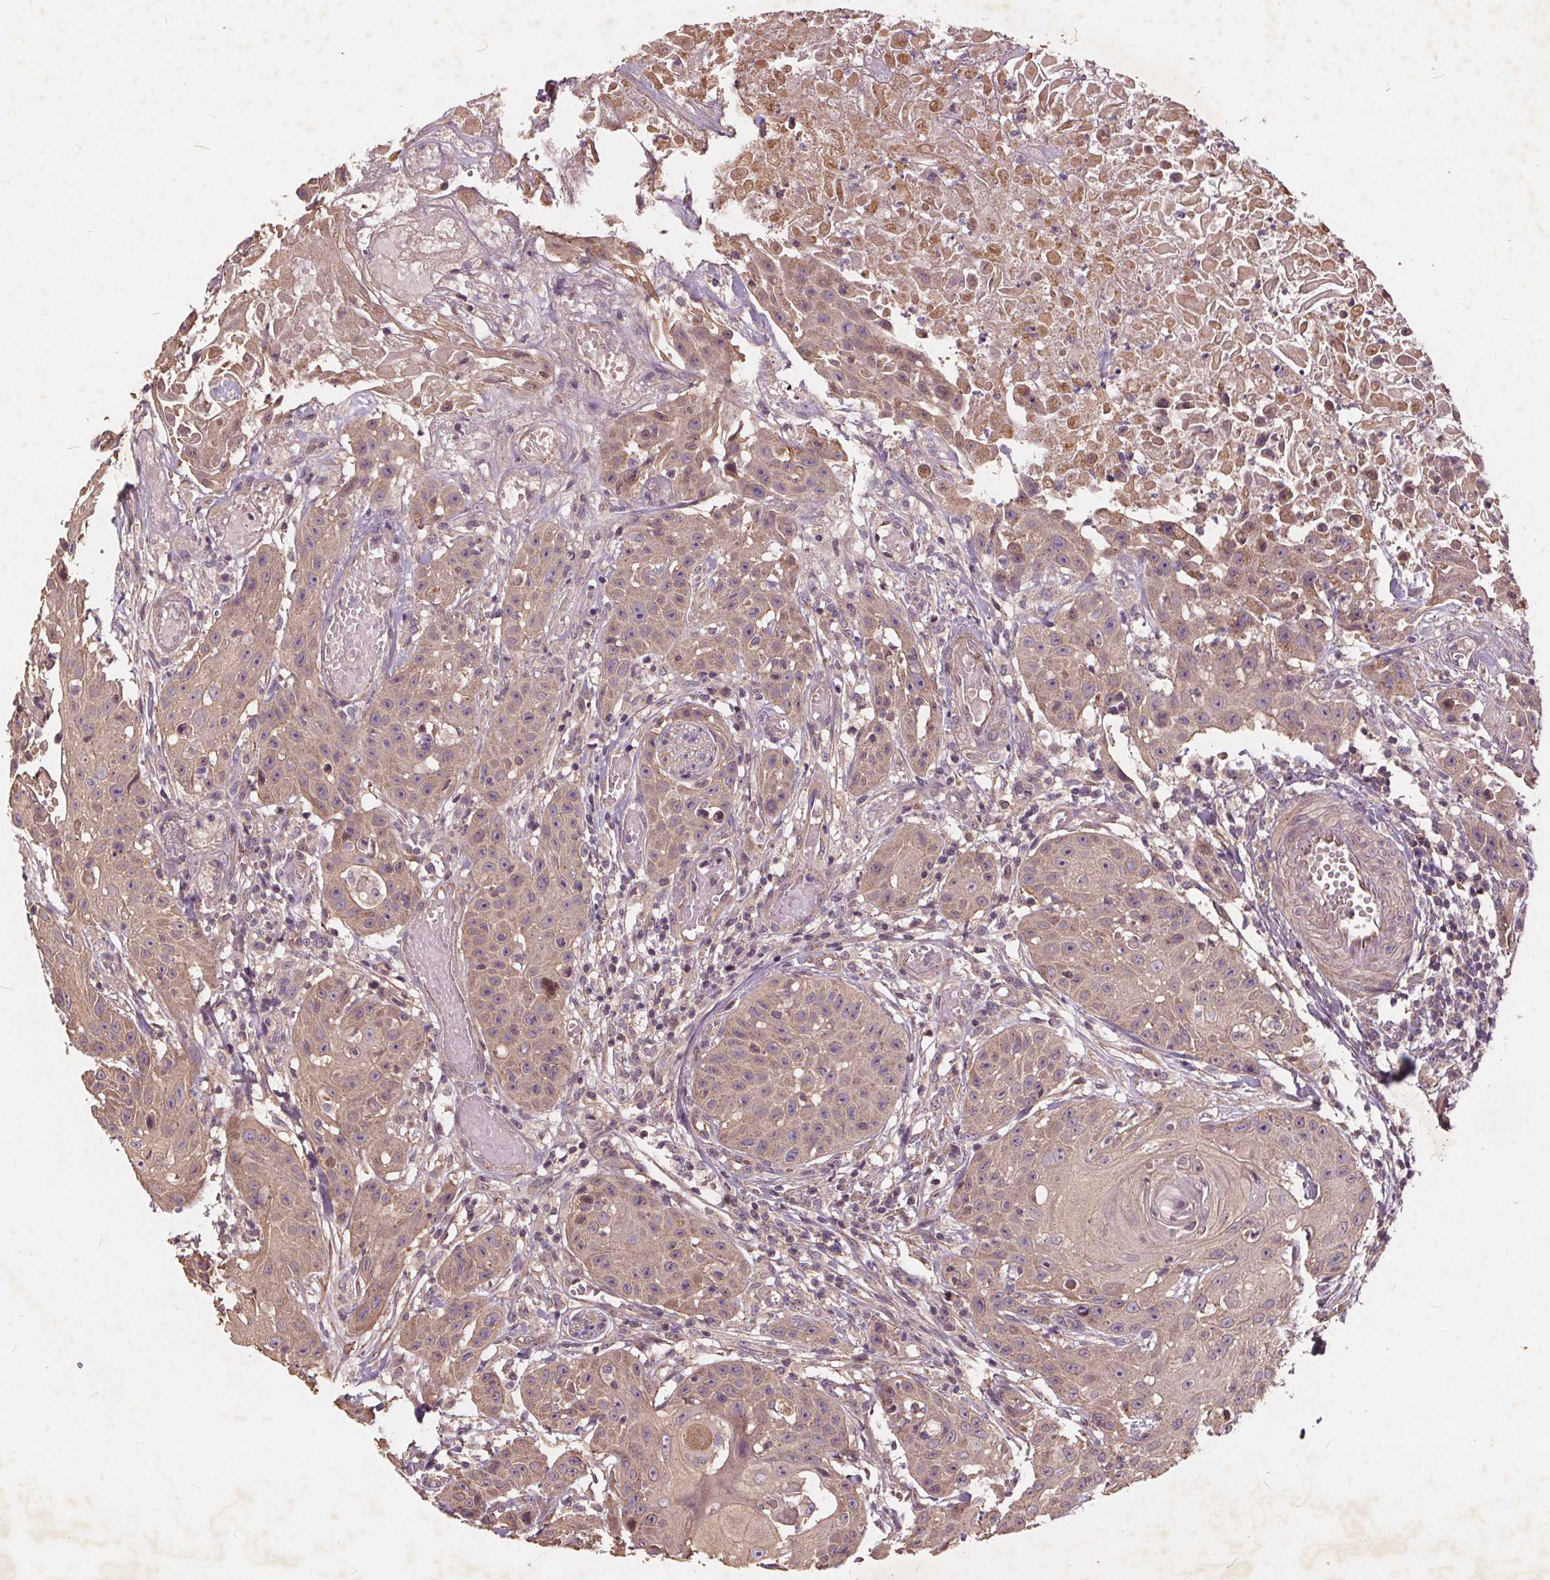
{"staining": {"intensity": "weak", "quantity": "25%-75%", "location": "cytoplasmic/membranous"}, "tissue": "head and neck cancer", "cell_type": "Tumor cells", "image_type": "cancer", "snomed": [{"axis": "morphology", "description": "Squamous cell carcinoma, NOS"}, {"axis": "topography", "description": "Oral tissue"}, {"axis": "topography", "description": "Head-Neck"}], "caption": "DAB (3,3'-diaminobenzidine) immunohistochemical staining of head and neck cancer reveals weak cytoplasmic/membranous protein expression in approximately 25%-75% of tumor cells.", "gene": "CSNK1G2", "patient": {"sex": "female", "age": 55}}